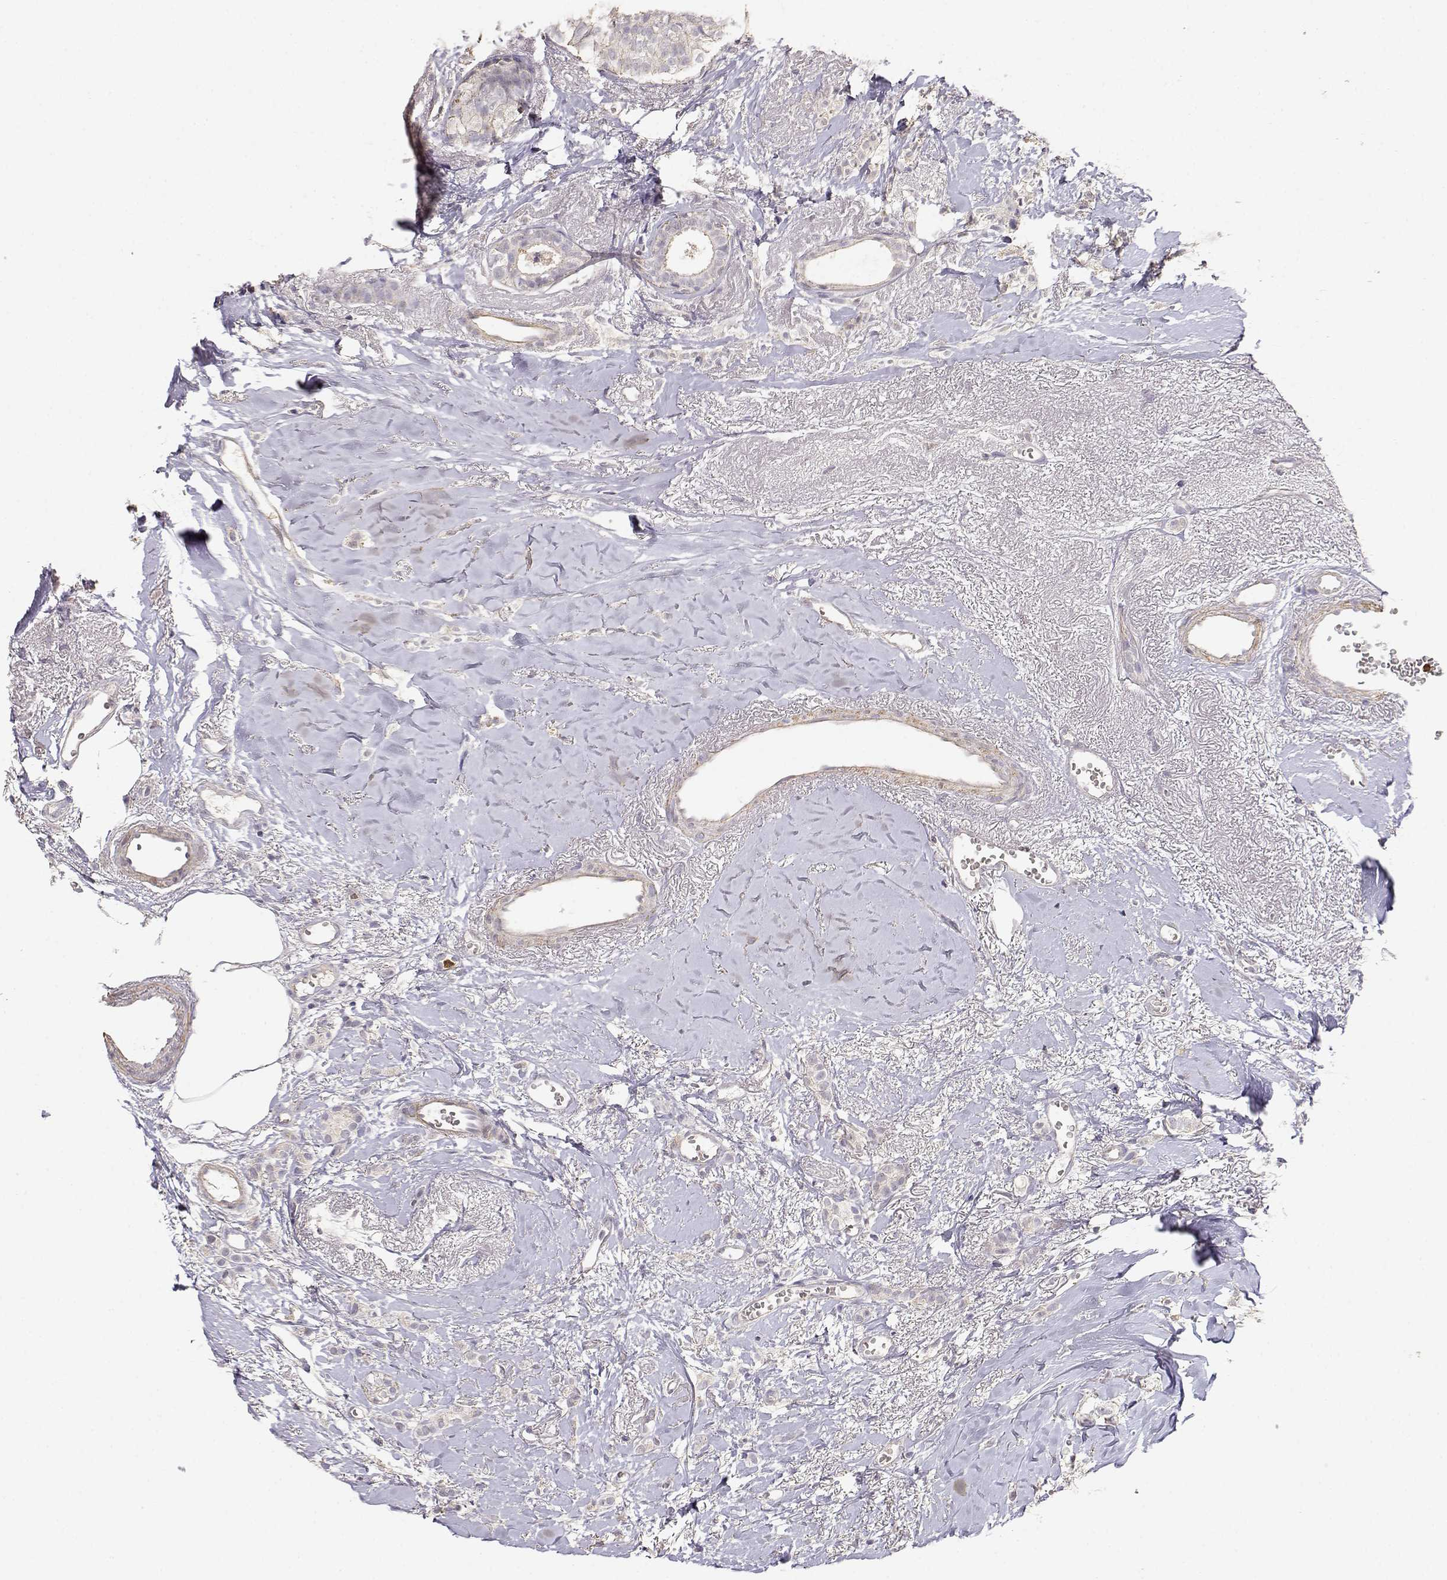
{"staining": {"intensity": "negative", "quantity": "none", "location": "none"}, "tissue": "breast cancer", "cell_type": "Tumor cells", "image_type": "cancer", "snomed": [{"axis": "morphology", "description": "Duct carcinoma"}, {"axis": "topography", "description": "Breast"}], "caption": "DAB (3,3'-diaminobenzidine) immunohistochemical staining of human intraductal carcinoma (breast) displays no significant staining in tumor cells. (Immunohistochemistry (ihc), brightfield microscopy, high magnification).", "gene": "TNFRSF10C", "patient": {"sex": "female", "age": 85}}